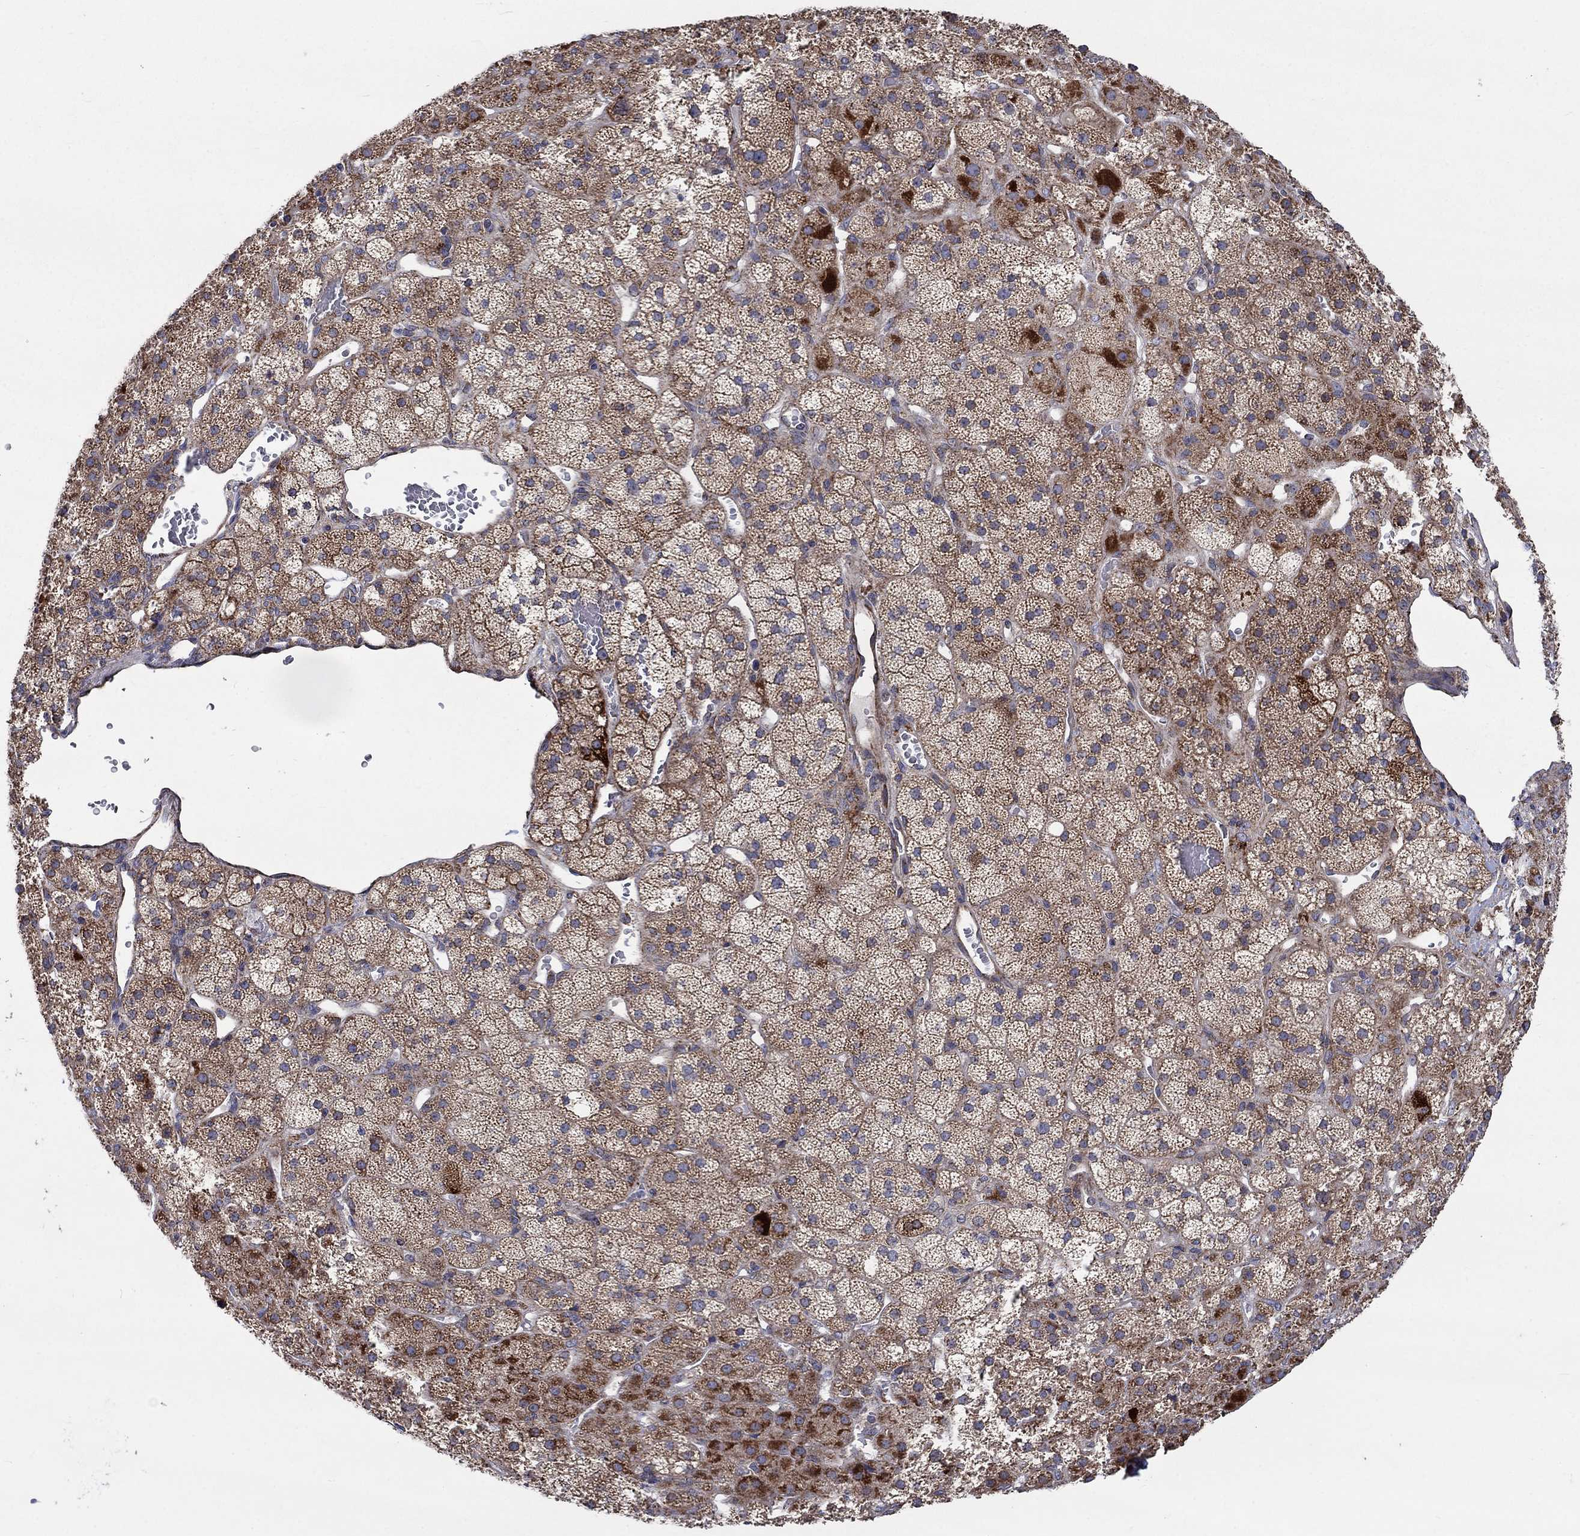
{"staining": {"intensity": "strong", "quantity": "25%-75%", "location": "cytoplasmic/membranous"}, "tissue": "adrenal gland", "cell_type": "Glandular cells", "image_type": "normal", "snomed": [{"axis": "morphology", "description": "Normal tissue, NOS"}, {"axis": "topography", "description": "Adrenal gland"}], "caption": "High-power microscopy captured an IHC image of normal adrenal gland, revealing strong cytoplasmic/membranous staining in about 25%-75% of glandular cells.", "gene": "RPLP0", "patient": {"sex": "male", "age": 57}}